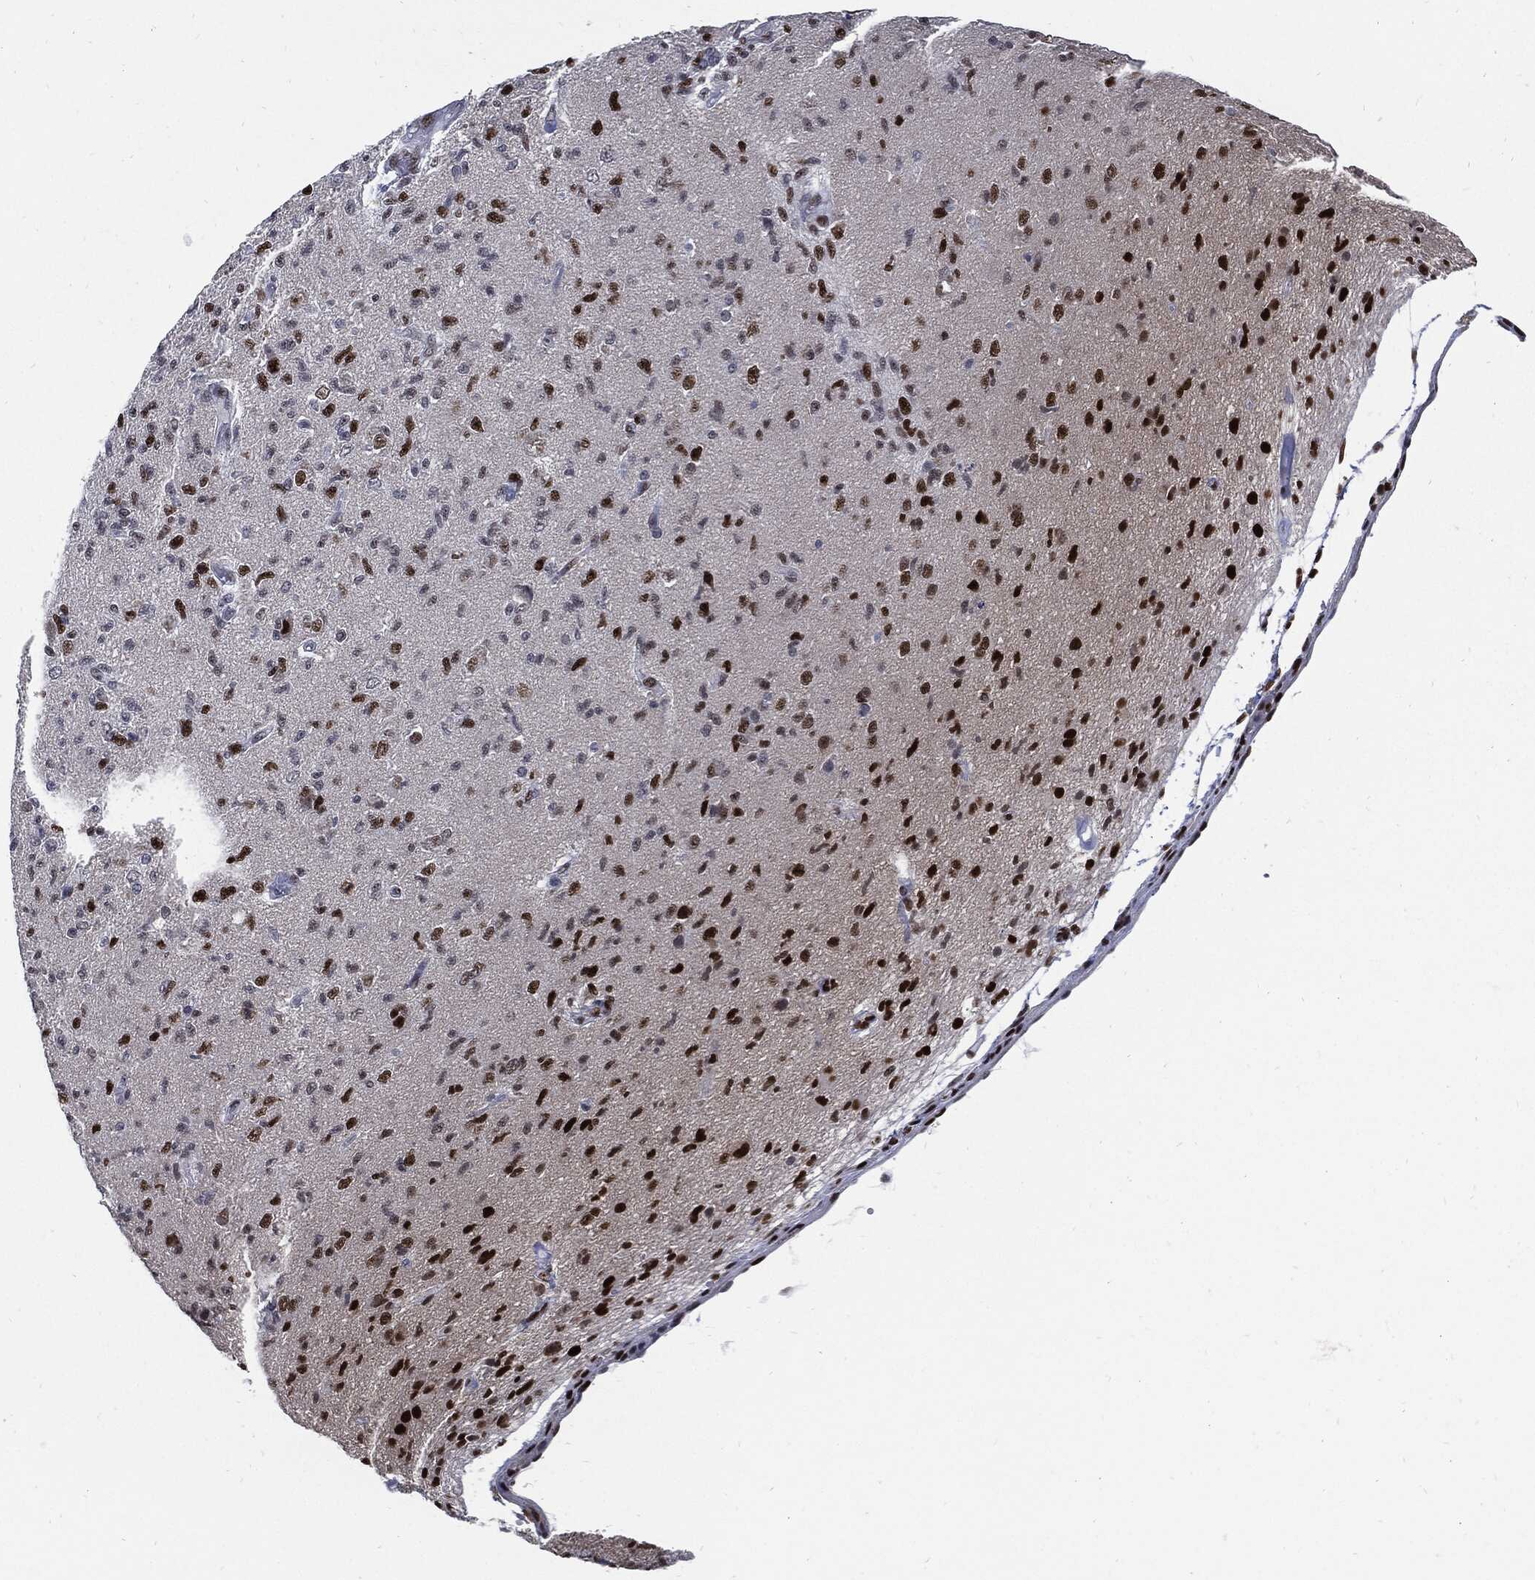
{"staining": {"intensity": "strong", "quantity": "25%-75%", "location": "nuclear"}, "tissue": "glioma", "cell_type": "Tumor cells", "image_type": "cancer", "snomed": [{"axis": "morphology", "description": "Glioma, malignant, High grade"}, {"axis": "topography", "description": "Brain"}], "caption": "A high-resolution image shows IHC staining of glioma, which shows strong nuclear positivity in about 25%-75% of tumor cells.", "gene": "NBN", "patient": {"sex": "male", "age": 56}}